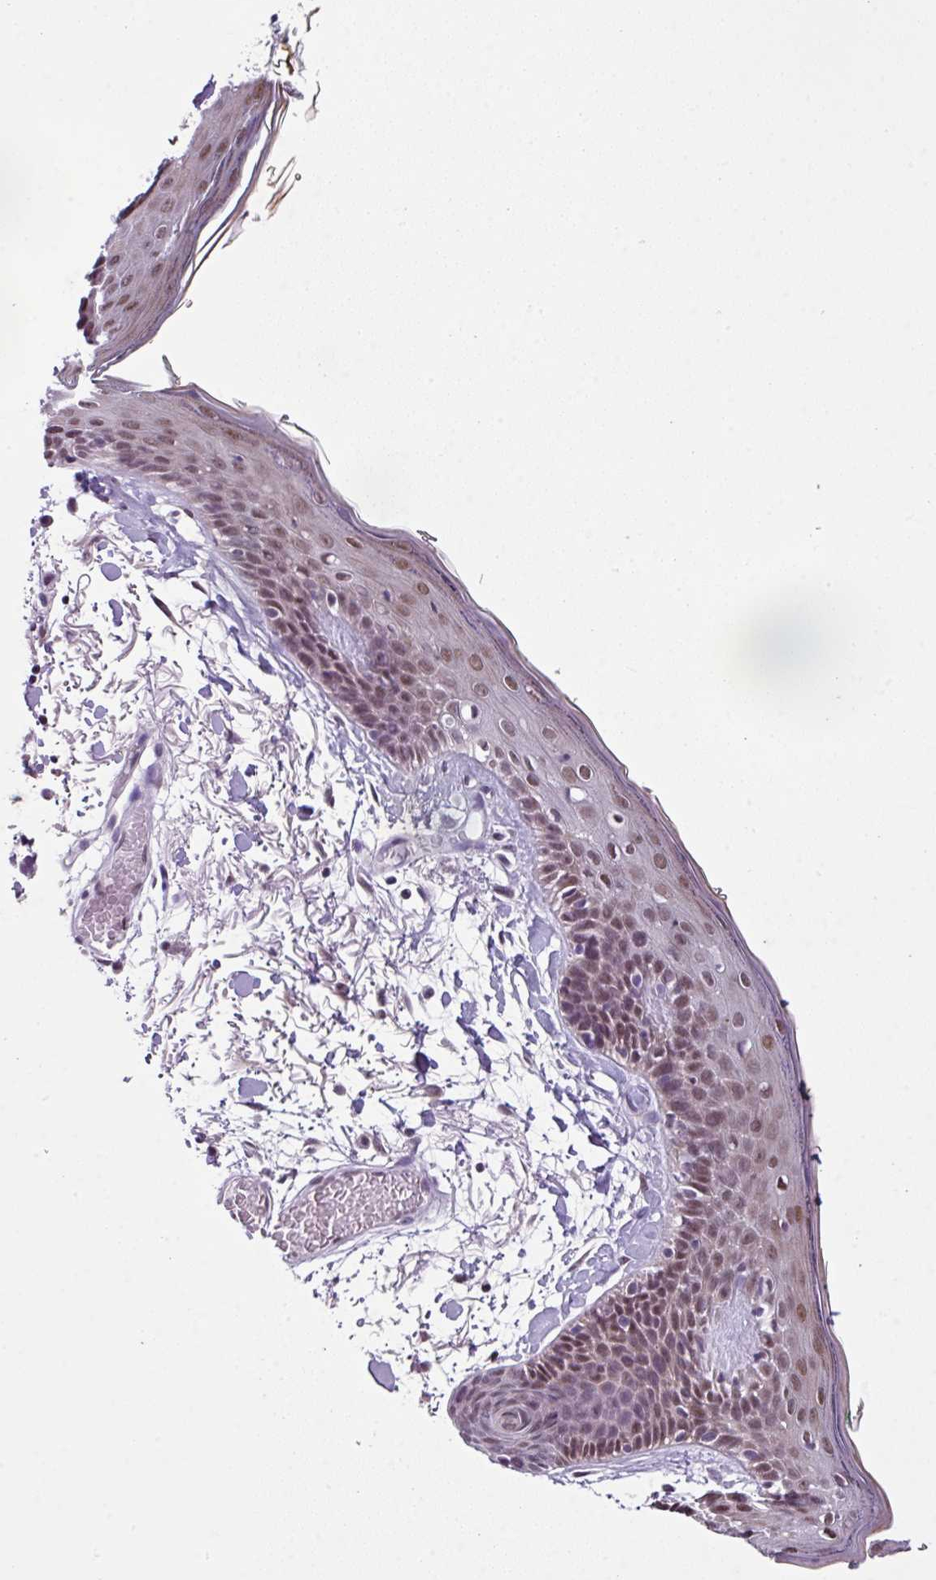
{"staining": {"intensity": "negative", "quantity": "none", "location": "none"}, "tissue": "skin", "cell_type": "Fibroblasts", "image_type": "normal", "snomed": [{"axis": "morphology", "description": "Normal tissue, NOS"}, {"axis": "topography", "description": "Skin"}], "caption": "High magnification brightfield microscopy of benign skin stained with DAB (3,3'-diaminobenzidine) (brown) and counterstained with hematoxylin (blue): fibroblasts show no significant expression.", "gene": "ZFP3", "patient": {"sex": "male", "age": 79}}